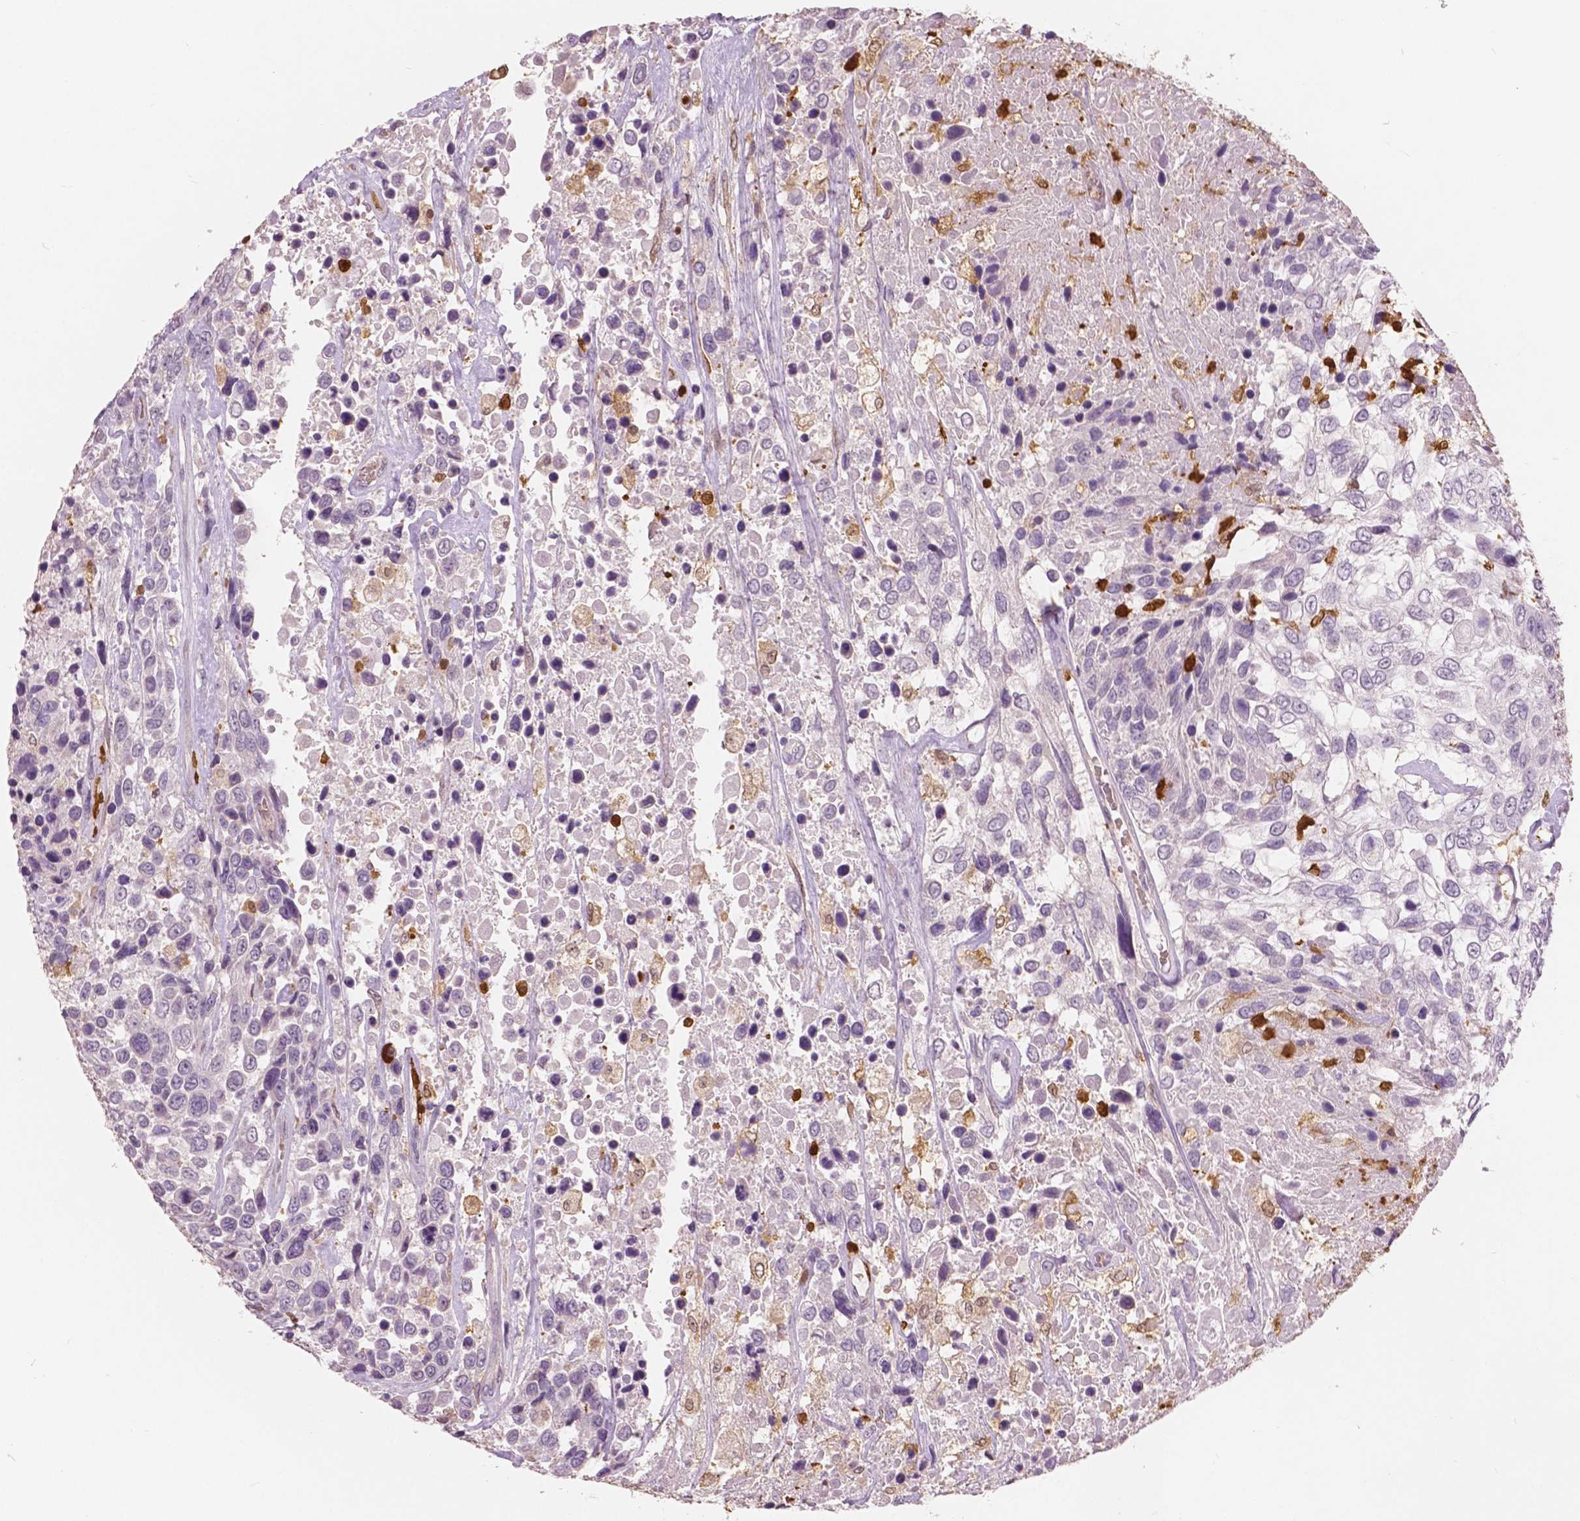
{"staining": {"intensity": "negative", "quantity": "none", "location": "none"}, "tissue": "urothelial cancer", "cell_type": "Tumor cells", "image_type": "cancer", "snomed": [{"axis": "morphology", "description": "Urothelial carcinoma, High grade"}, {"axis": "topography", "description": "Urinary bladder"}], "caption": "Immunohistochemistry (IHC) of high-grade urothelial carcinoma reveals no expression in tumor cells.", "gene": "S100A4", "patient": {"sex": "female", "age": 70}}